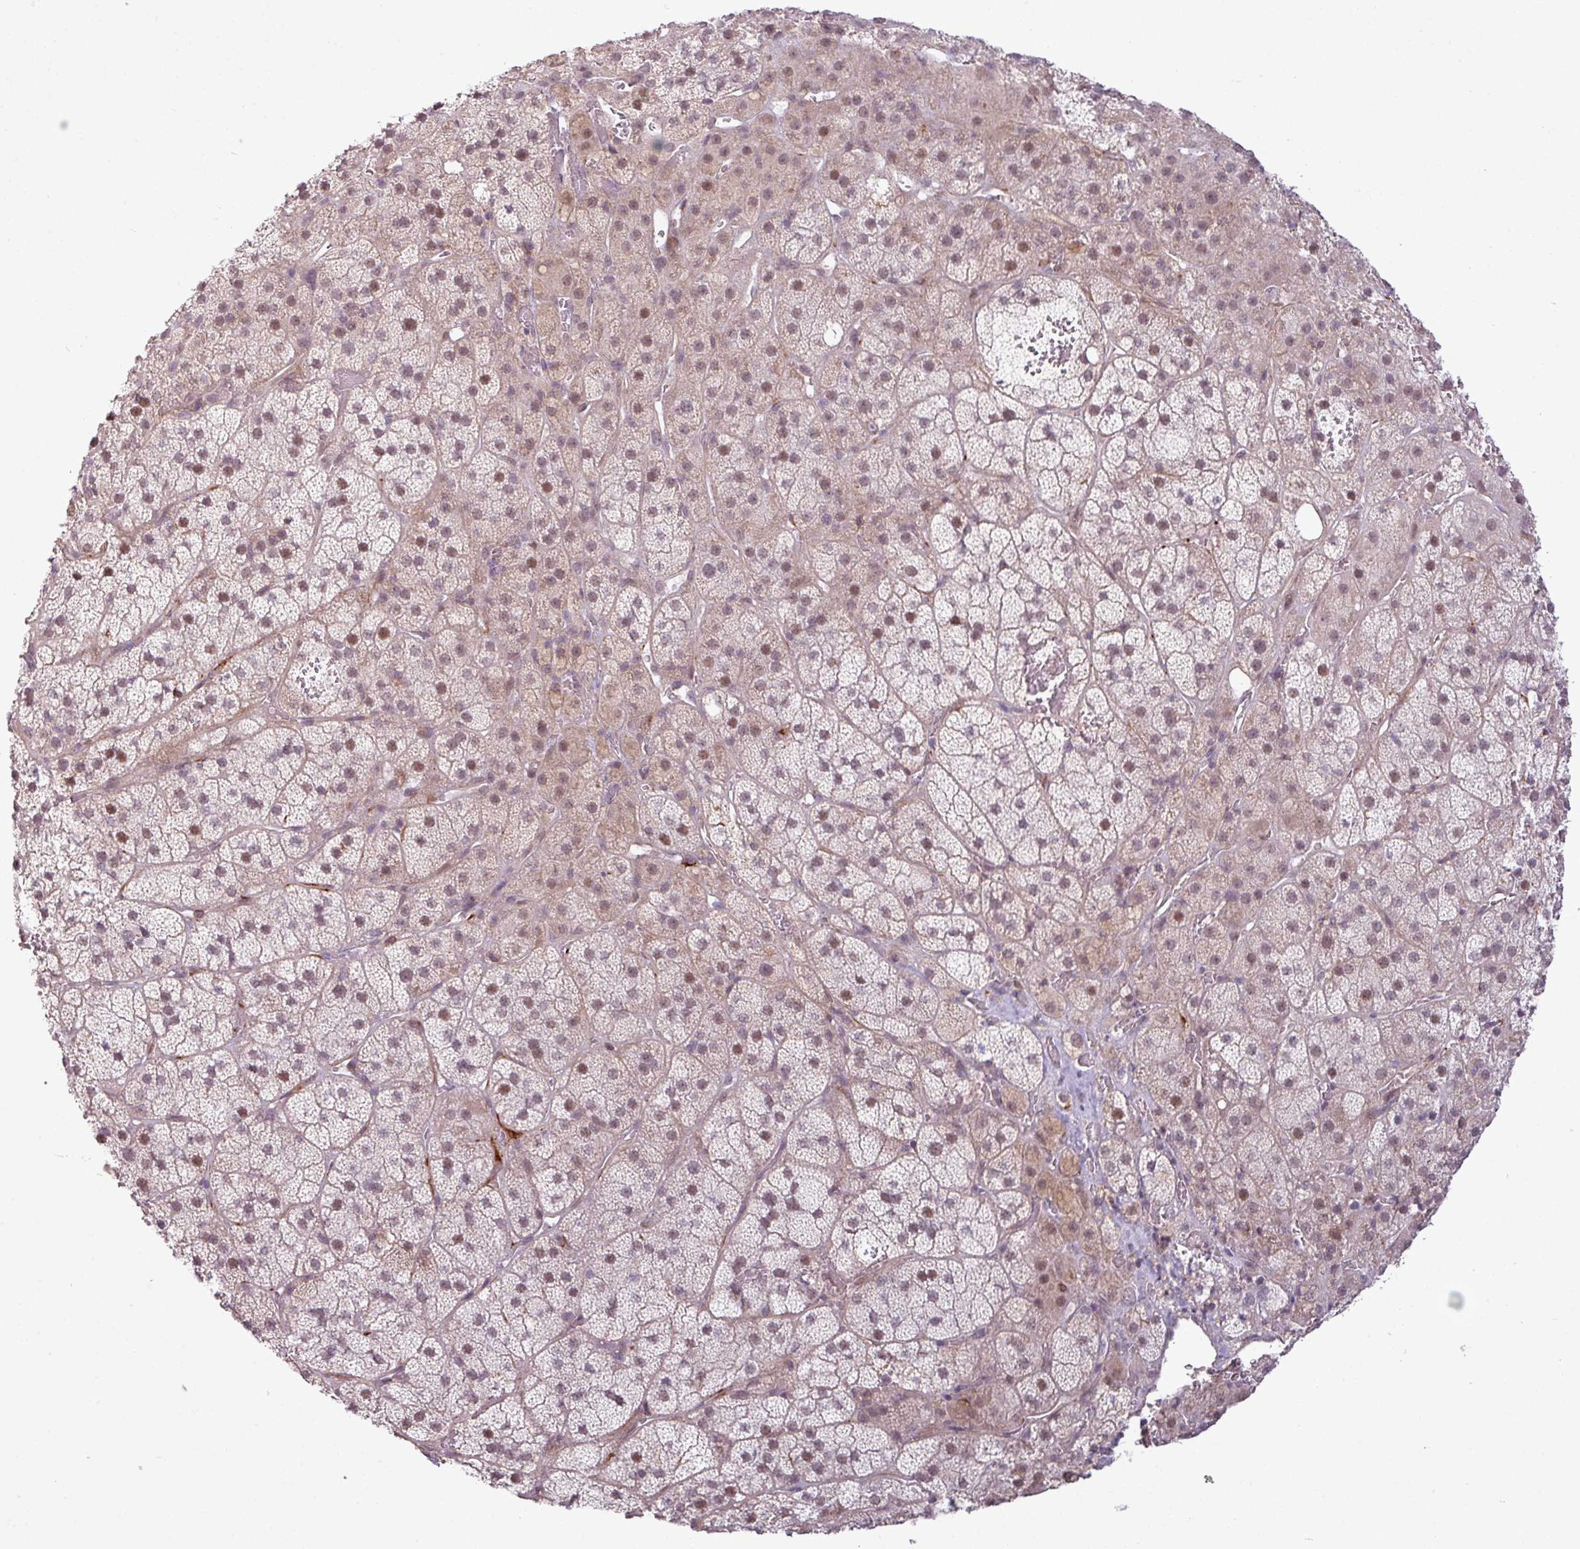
{"staining": {"intensity": "weak", "quantity": "25%-75%", "location": "cytoplasmic/membranous,nuclear"}, "tissue": "adrenal gland", "cell_type": "Glandular cells", "image_type": "normal", "snomed": [{"axis": "morphology", "description": "Normal tissue, NOS"}, {"axis": "topography", "description": "Adrenal gland"}], "caption": "A brown stain labels weak cytoplasmic/membranous,nuclear staining of a protein in glandular cells of normal adrenal gland.", "gene": "ZC2HC1C", "patient": {"sex": "male", "age": 57}}